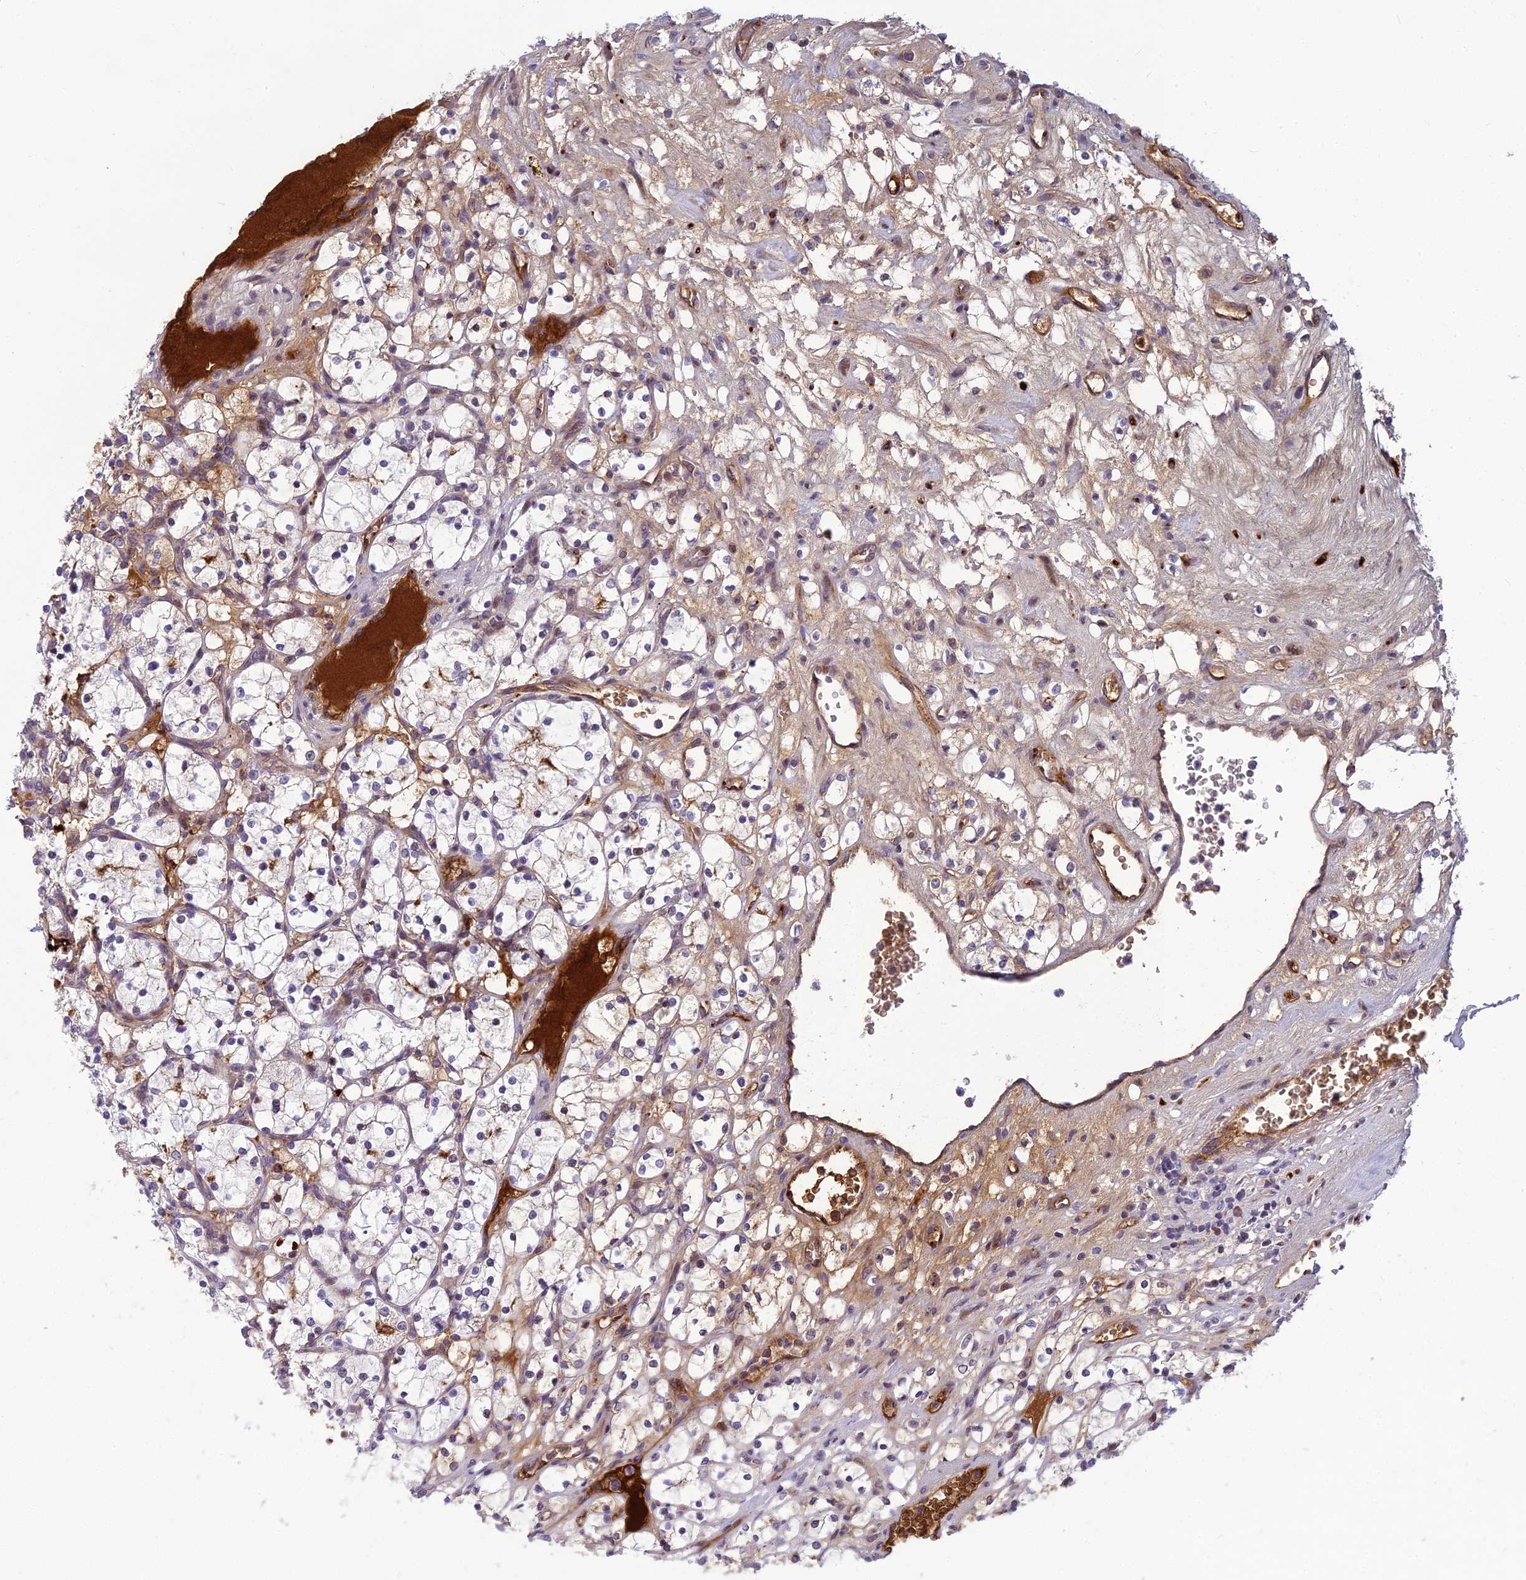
{"staining": {"intensity": "moderate", "quantity": "<25%", "location": "cytoplasmic/membranous"}, "tissue": "renal cancer", "cell_type": "Tumor cells", "image_type": "cancer", "snomed": [{"axis": "morphology", "description": "Adenocarcinoma, NOS"}, {"axis": "topography", "description": "Kidney"}], "caption": "Protein analysis of renal adenocarcinoma tissue demonstrates moderate cytoplasmic/membranous expression in approximately <25% of tumor cells.", "gene": "CLEC11A", "patient": {"sex": "female", "age": 69}}